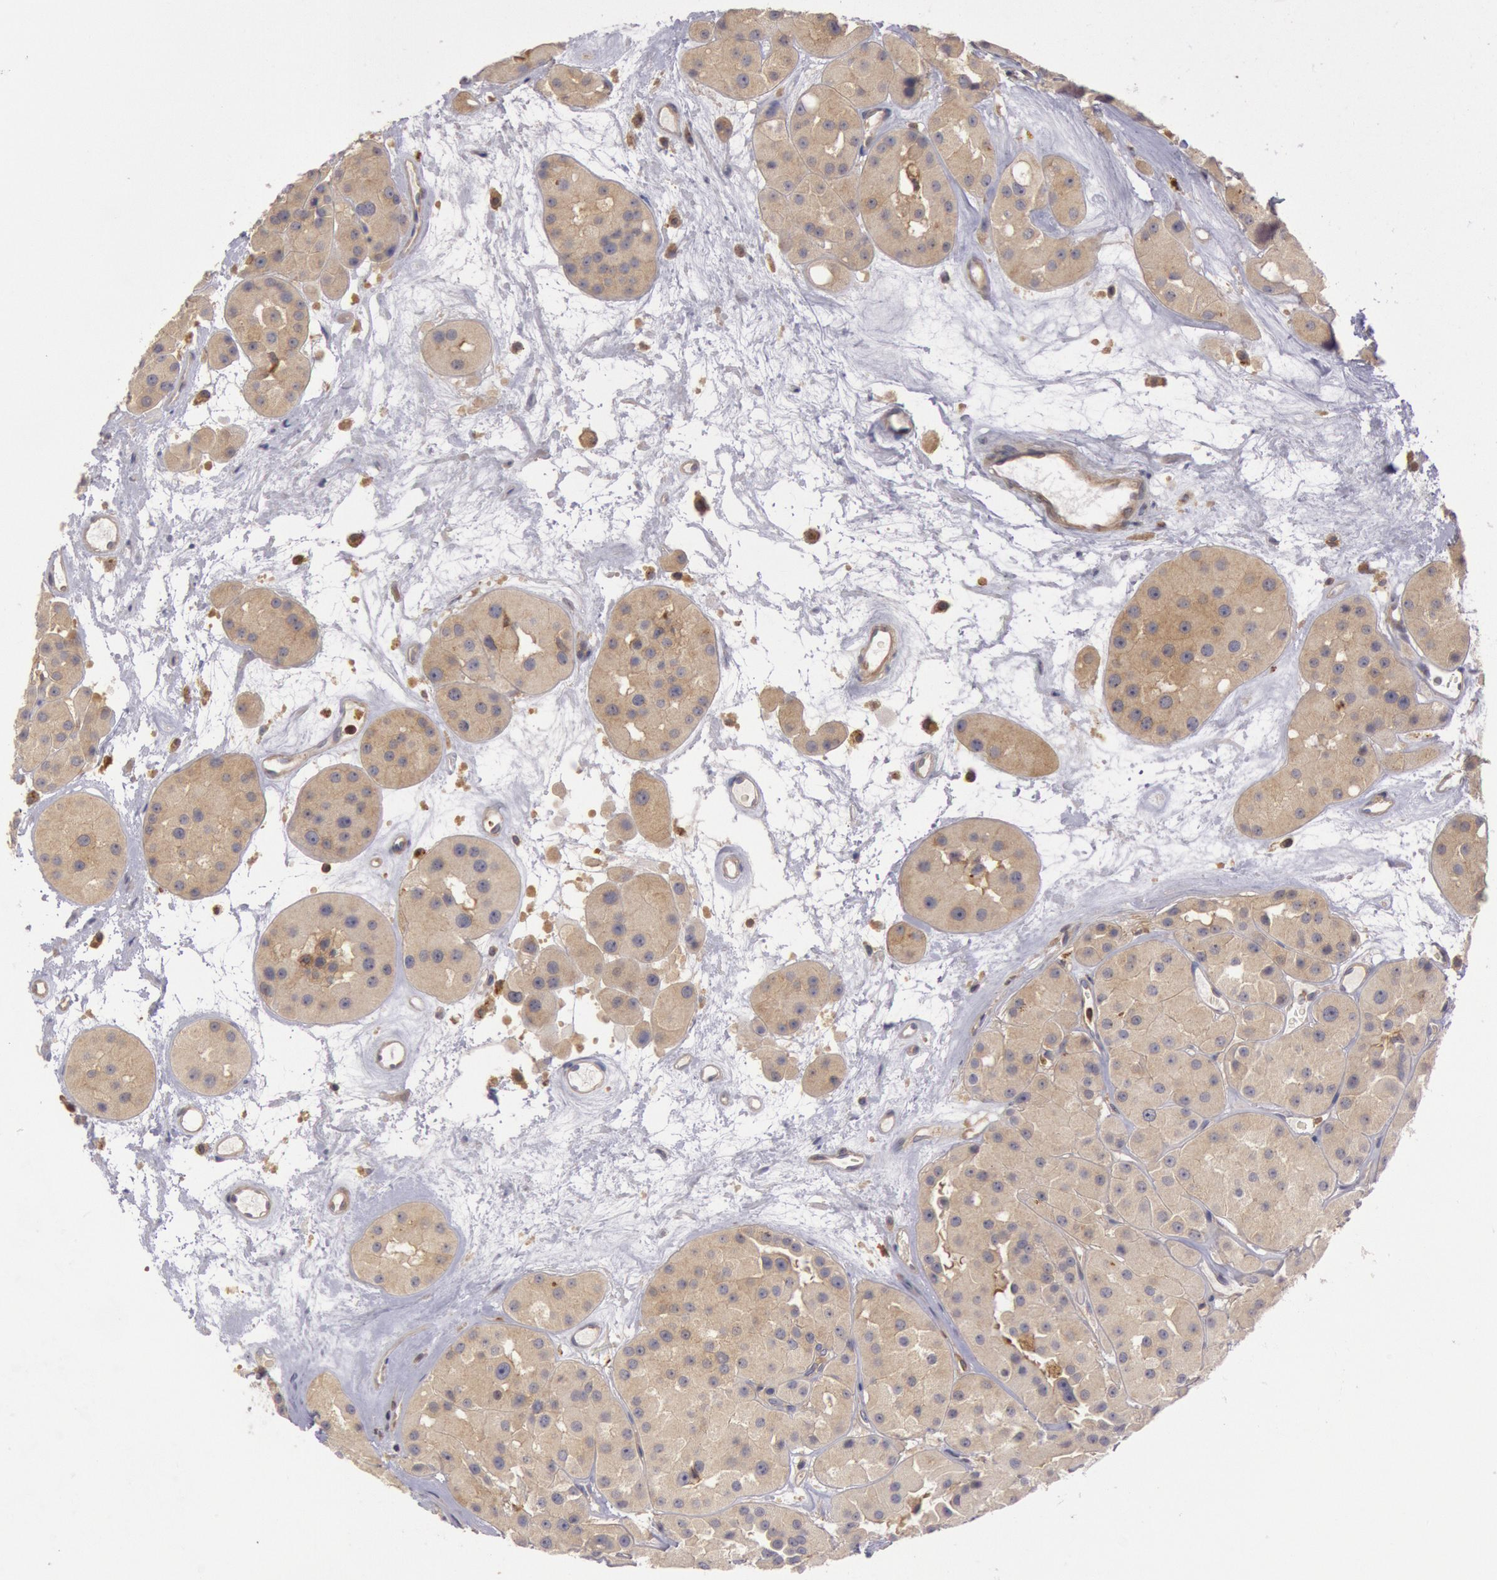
{"staining": {"intensity": "weak", "quantity": ">75%", "location": "cytoplasmic/membranous"}, "tissue": "renal cancer", "cell_type": "Tumor cells", "image_type": "cancer", "snomed": [{"axis": "morphology", "description": "Adenocarcinoma, uncertain malignant potential"}, {"axis": "topography", "description": "Kidney"}], "caption": "IHC (DAB (3,3'-diaminobenzidine)) staining of human renal cancer (adenocarcinoma,  uncertain malignant potential) exhibits weak cytoplasmic/membranous protein positivity in approximately >75% of tumor cells. Using DAB (brown) and hematoxylin (blue) stains, captured at high magnification using brightfield microscopy.", "gene": "PIK3R1", "patient": {"sex": "male", "age": 63}}